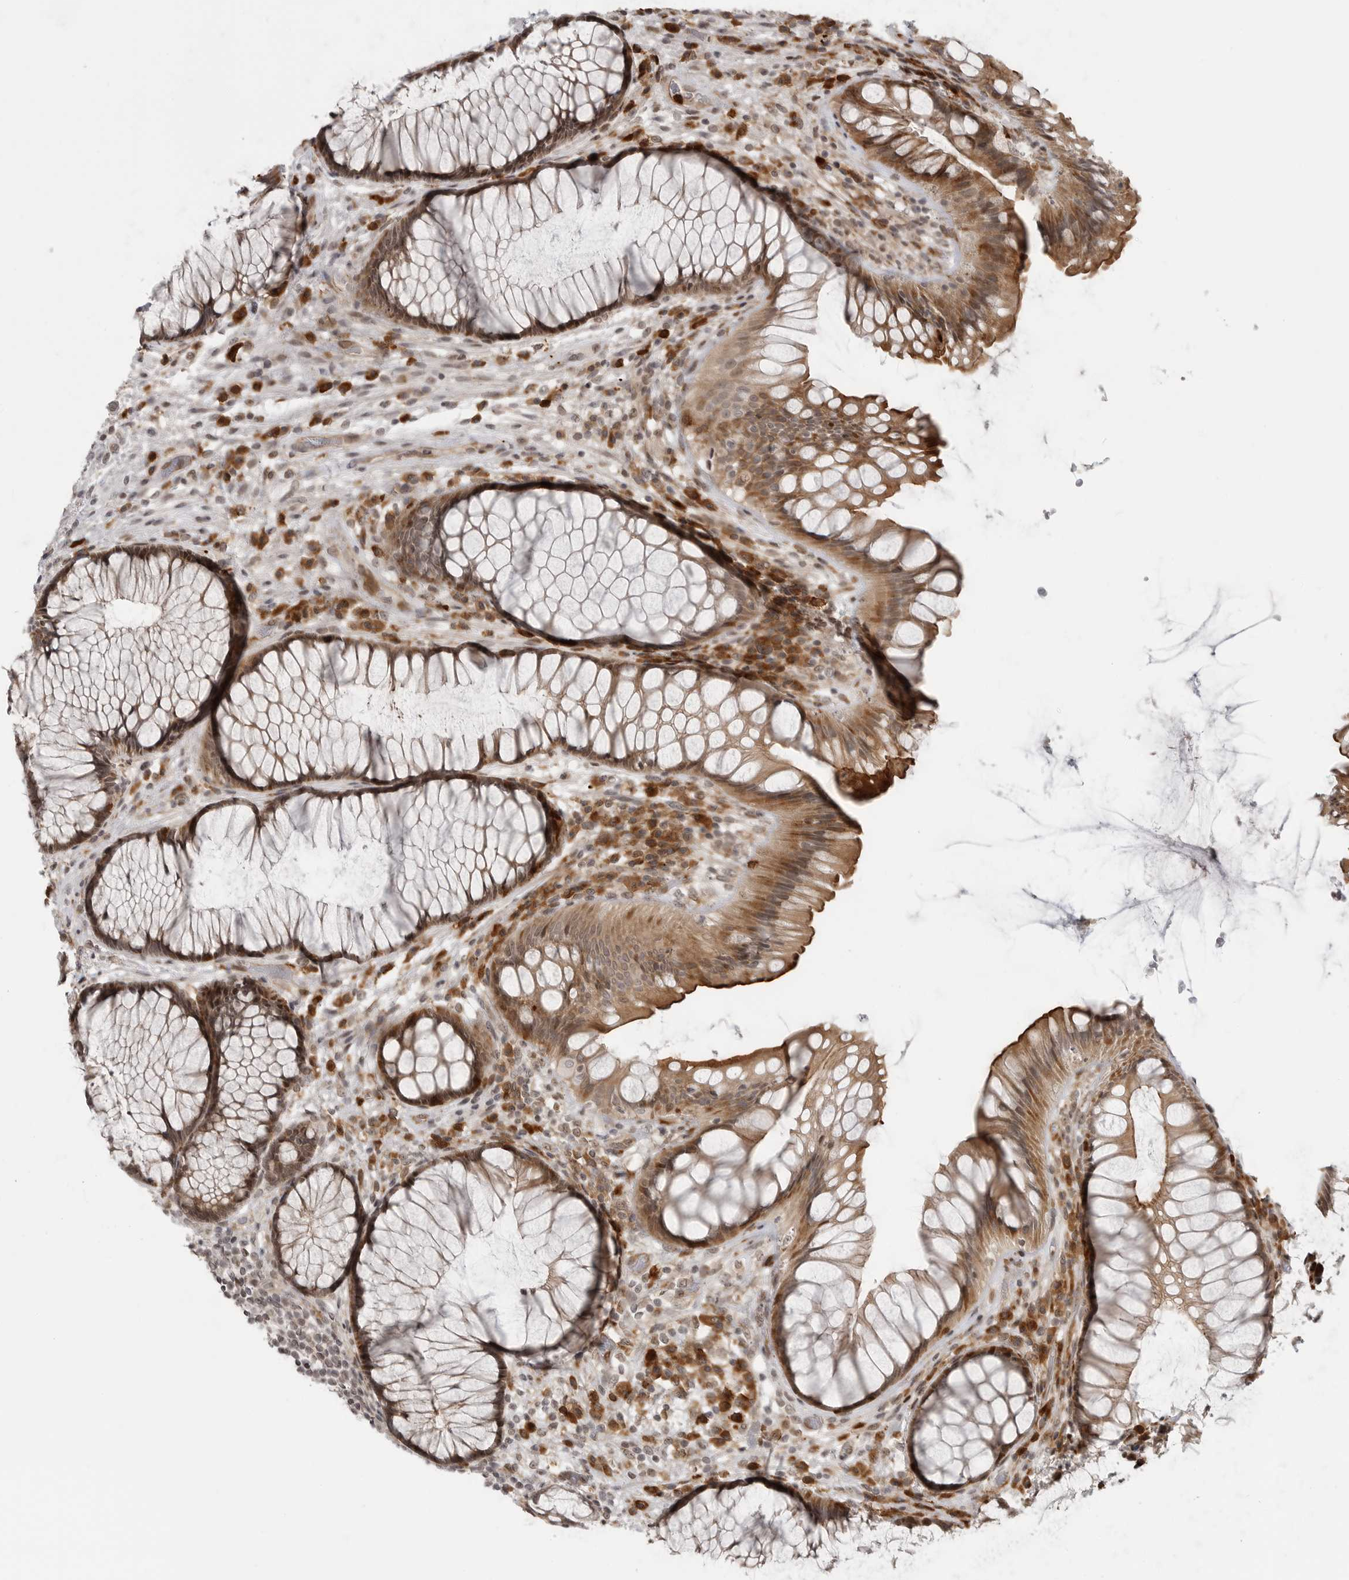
{"staining": {"intensity": "moderate", "quantity": ">75%", "location": "cytoplasmic/membranous,nuclear"}, "tissue": "rectum", "cell_type": "Glandular cells", "image_type": "normal", "snomed": [{"axis": "morphology", "description": "Normal tissue, NOS"}, {"axis": "topography", "description": "Rectum"}], "caption": "Normal rectum was stained to show a protein in brown. There is medium levels of moderate cytoplasmic/membranous,nuclear expression in about >75% of glandular cells.", "gene": "CEP295NL", "patient": {"sex": "male", "age": 51}}